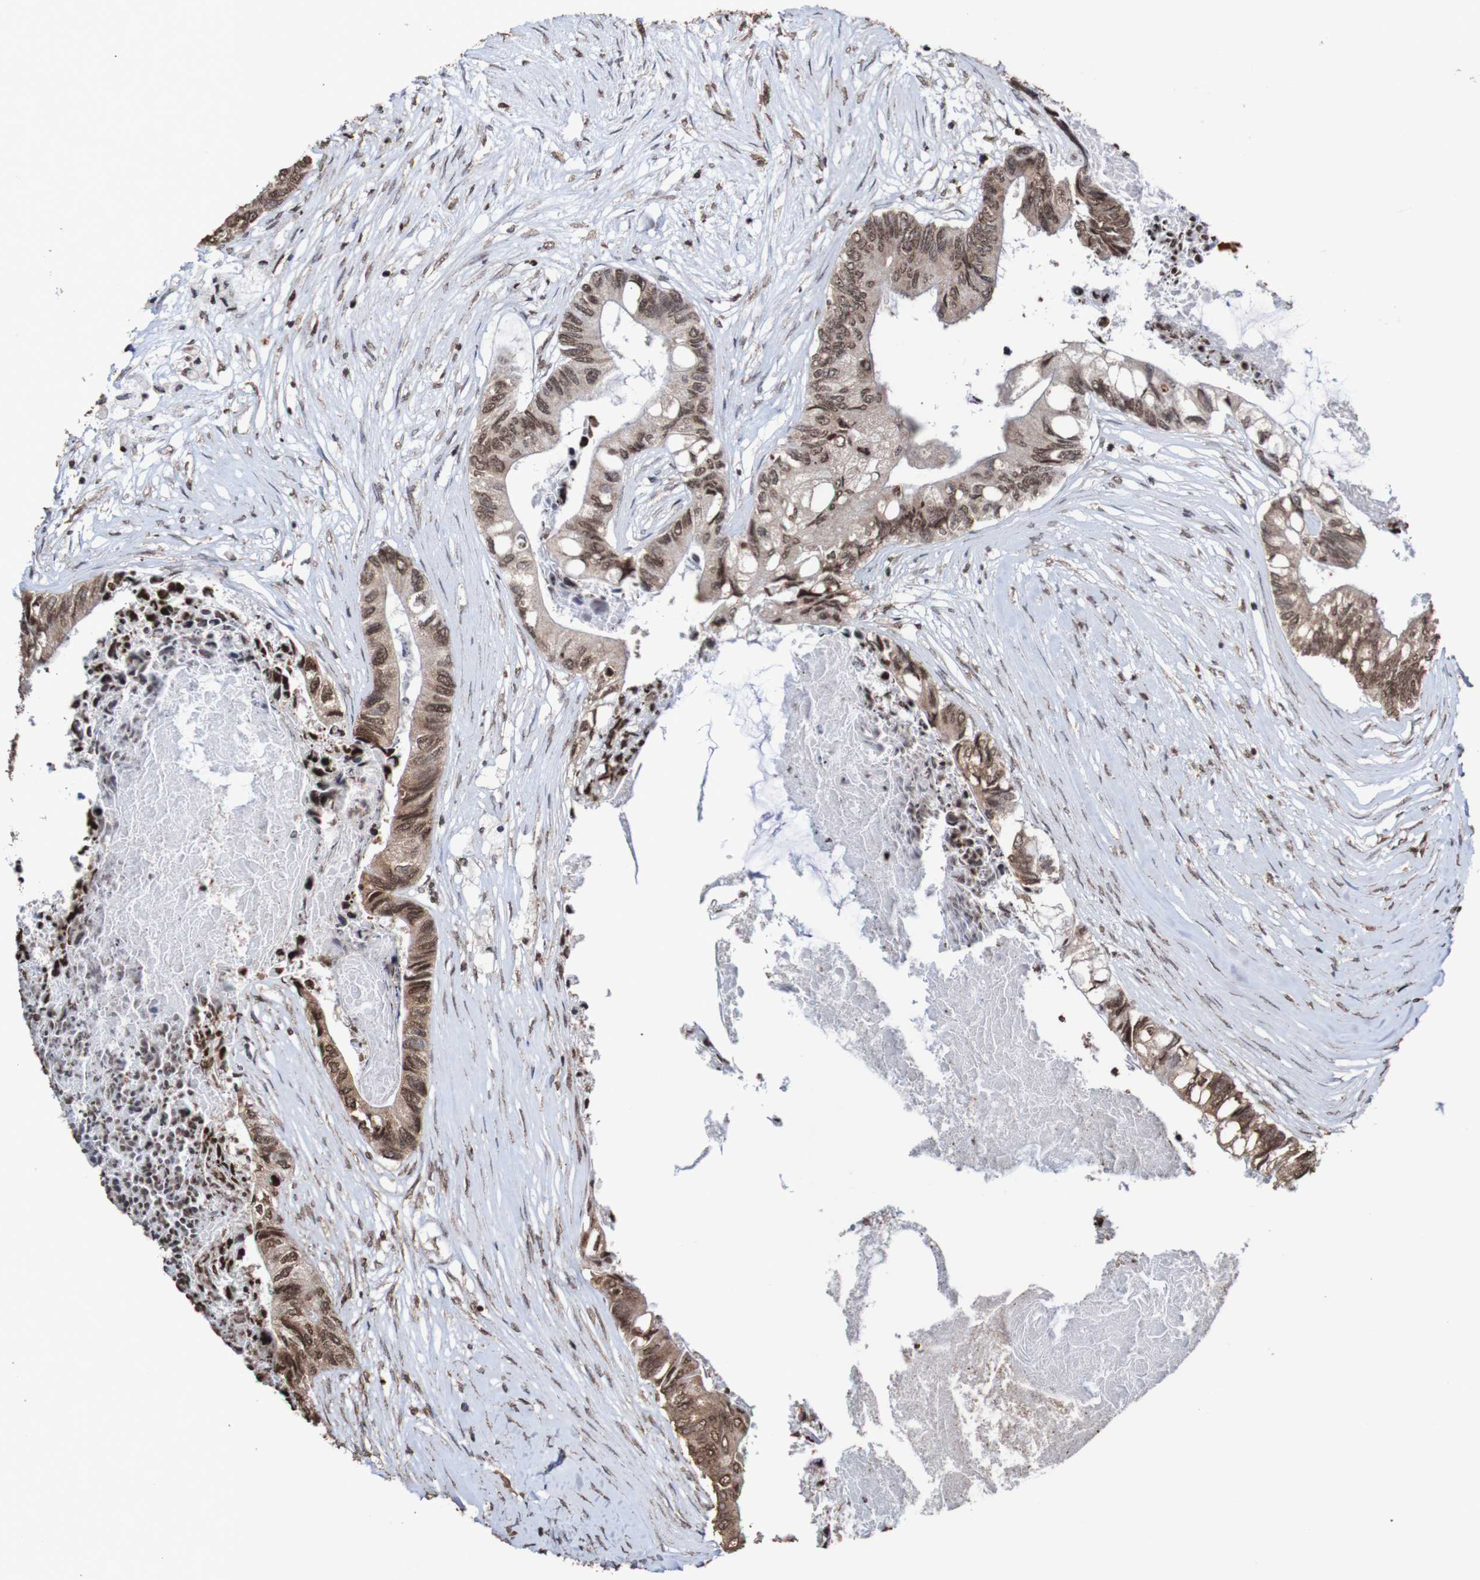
{"staining": {"intensity": "moderate", "quantity": ">75%", "location": "cytoplasmic/membranous,nuclear"}, "tissue": "colorectal cancer", "cell_type": "Tumor cells", "image_type": "cancer", "snomed": [{"axis": "morphology", "description": "Adenocarcinoma, NOS"}, {"axis": "topography", "description": "Rectum"}], "caption": "IHC image of colorectal adenocarcinoma stained for a protein (brown), which displays medium levels of moderate cytoplasmic/membranous and nuclear expression in approximately >75% of tumor cells.", "gene": "GFI1", "patient": {"sex": "male", "age": 63}}